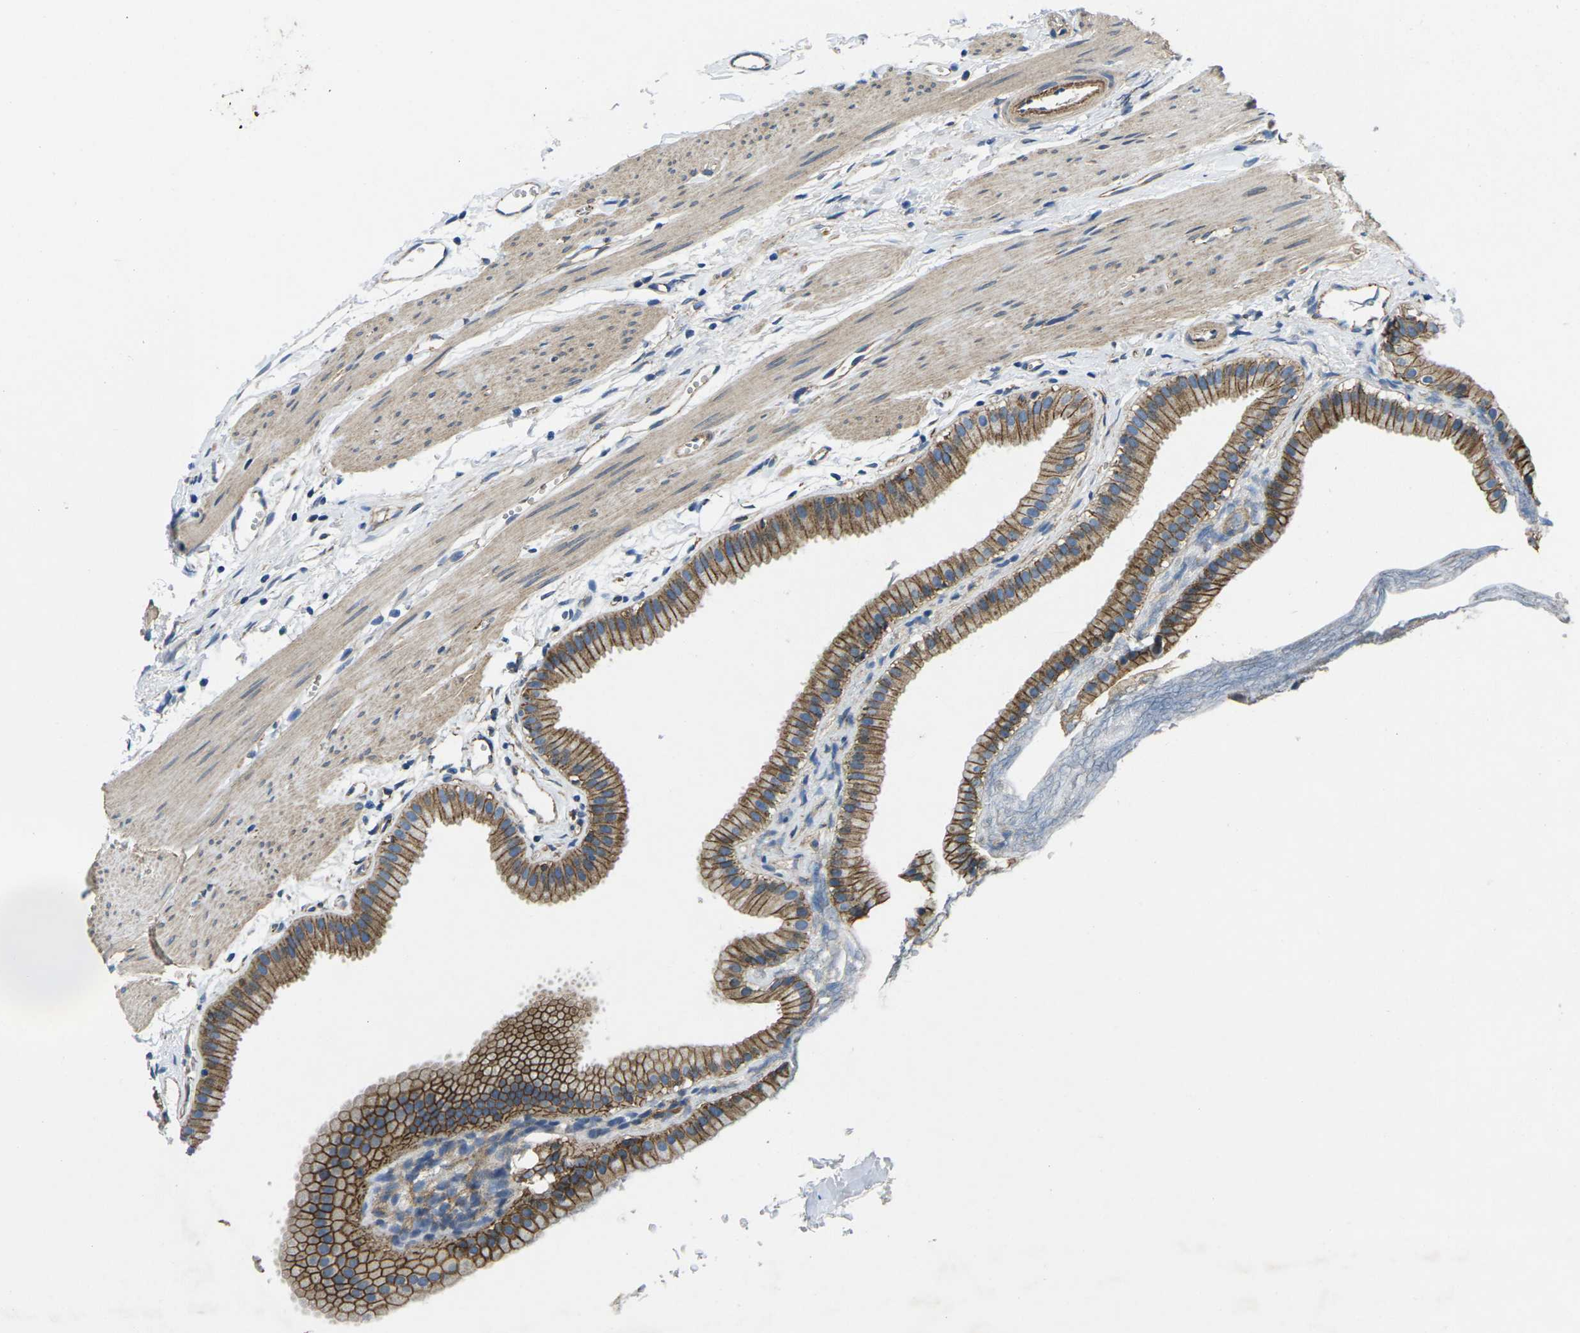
{"staining": {"intensity": "strong", "quantity": ">75%", "location": "cytoplasmic/membranous"}, "tissue": "gallbladder", "cell_type": "Glandular cells", "image_type": "normal", "snomed": [{"axis": "morphology", "description": "Normal tissue, NOS"}, {"axis": "topography", "description": "Gallbladder"}], "caption": "Unremarkable gallbladder exhibits strong cytoplasmic/membranous positivity in about >75% of glandular cells, visualized by immunohistochemistry. (Stains: DAB (3,3'-diaminobenzidine) in brown, nuclei in blue, Microscopy: brightfield microscopy at high magnification).", "gene": "CTNND1", "patient": {"sex": "female", "age": 64}}